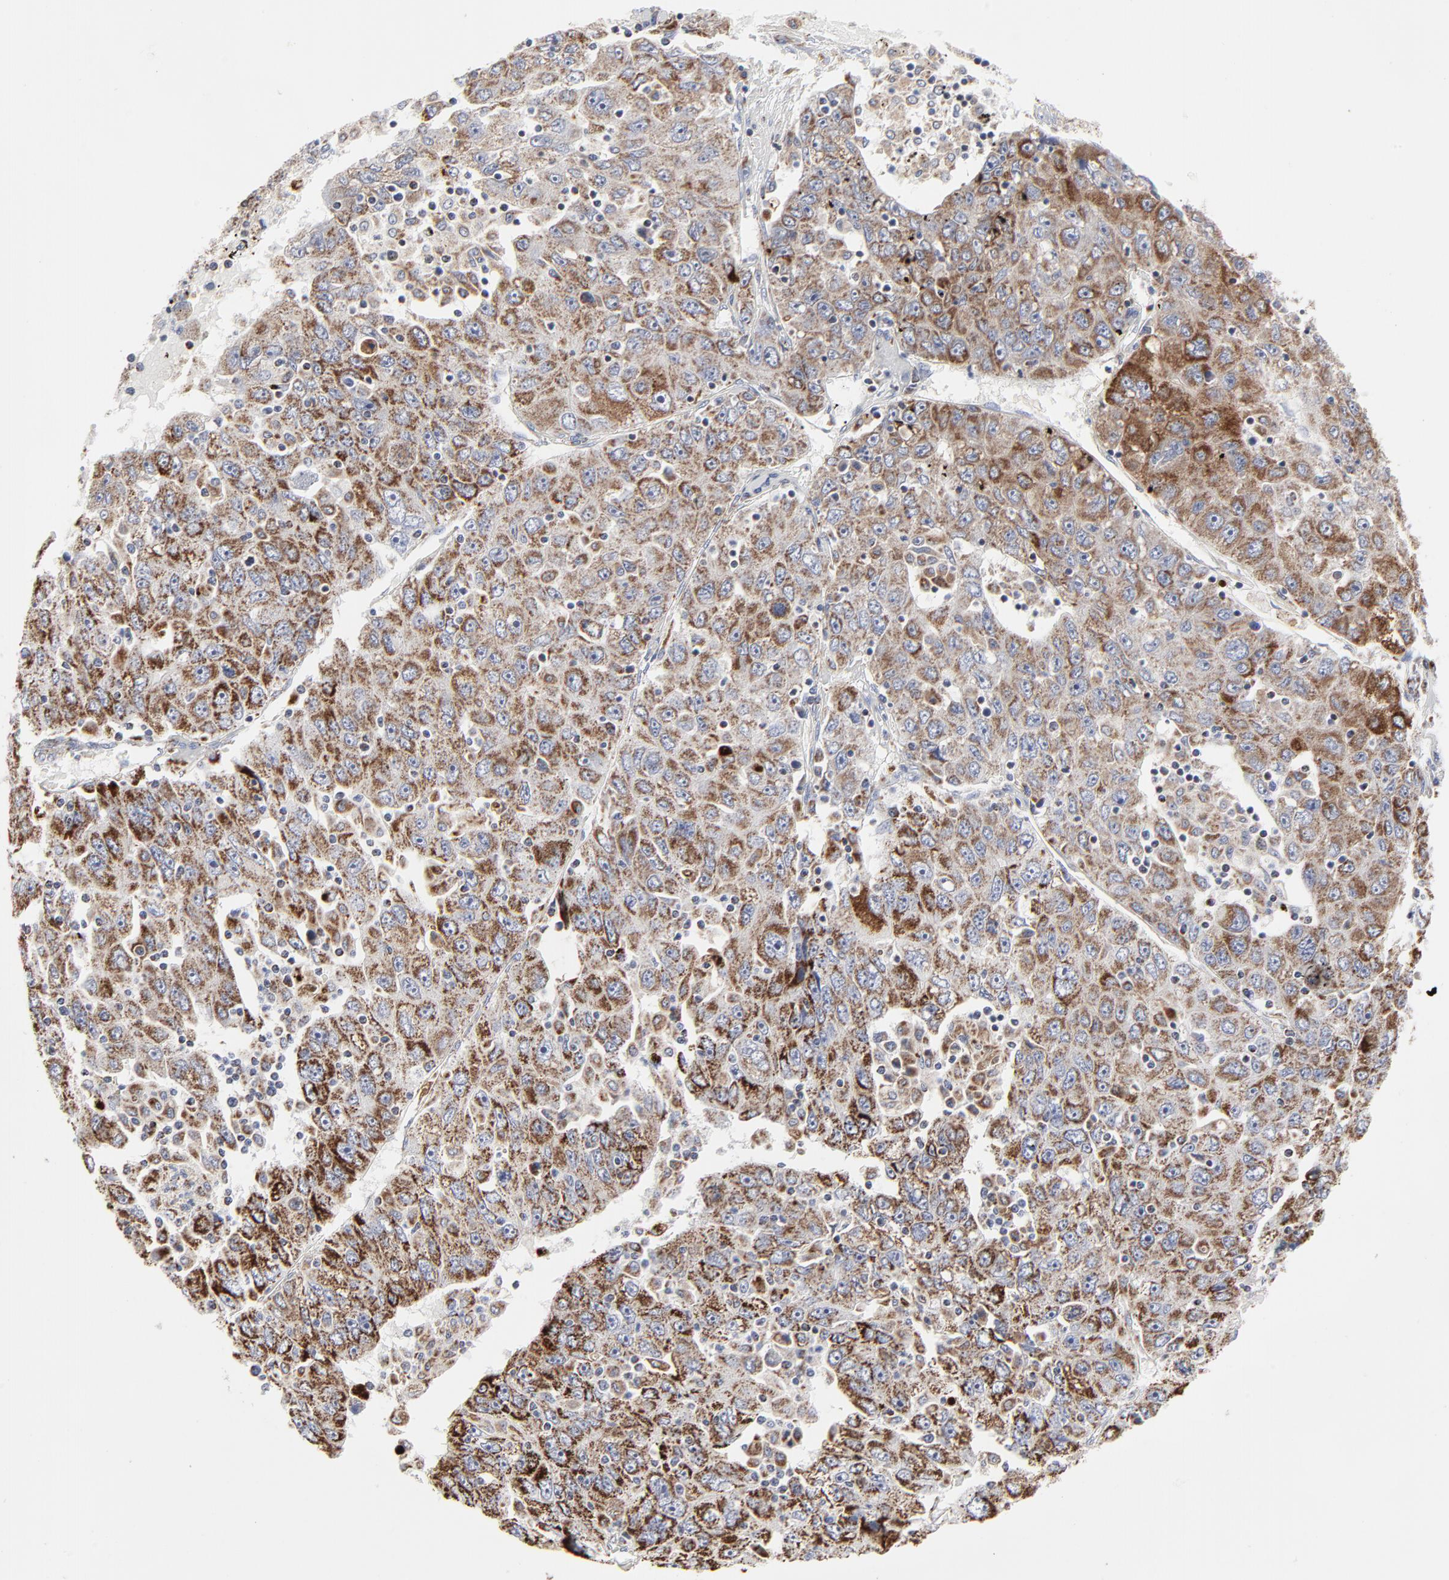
{"staining": {"intensity": "moderate", "quantity": ">75%", "location": "cytoplasmic/membranous"}, "tissue": "liver cancer", "cell_type": "Tumor cells", "image_type": "cancer", "snomed": [{"axis": "morphology", "description": "Carcinoma, Hepatocellular, NOS"}, {"axis": "topography", "description": "Liver"}], "caption": "Immunohistochemistry (IHC) (DAB (3,3'-diaminobenzidine)) staining of liver hepatocellular carcinoma reveals moderate cytoplasmic/membranous protein staining in approximately >75% of tumor cells.", "gene": "TXNRD2", "patient": {"sex": "male", "age": 49}}